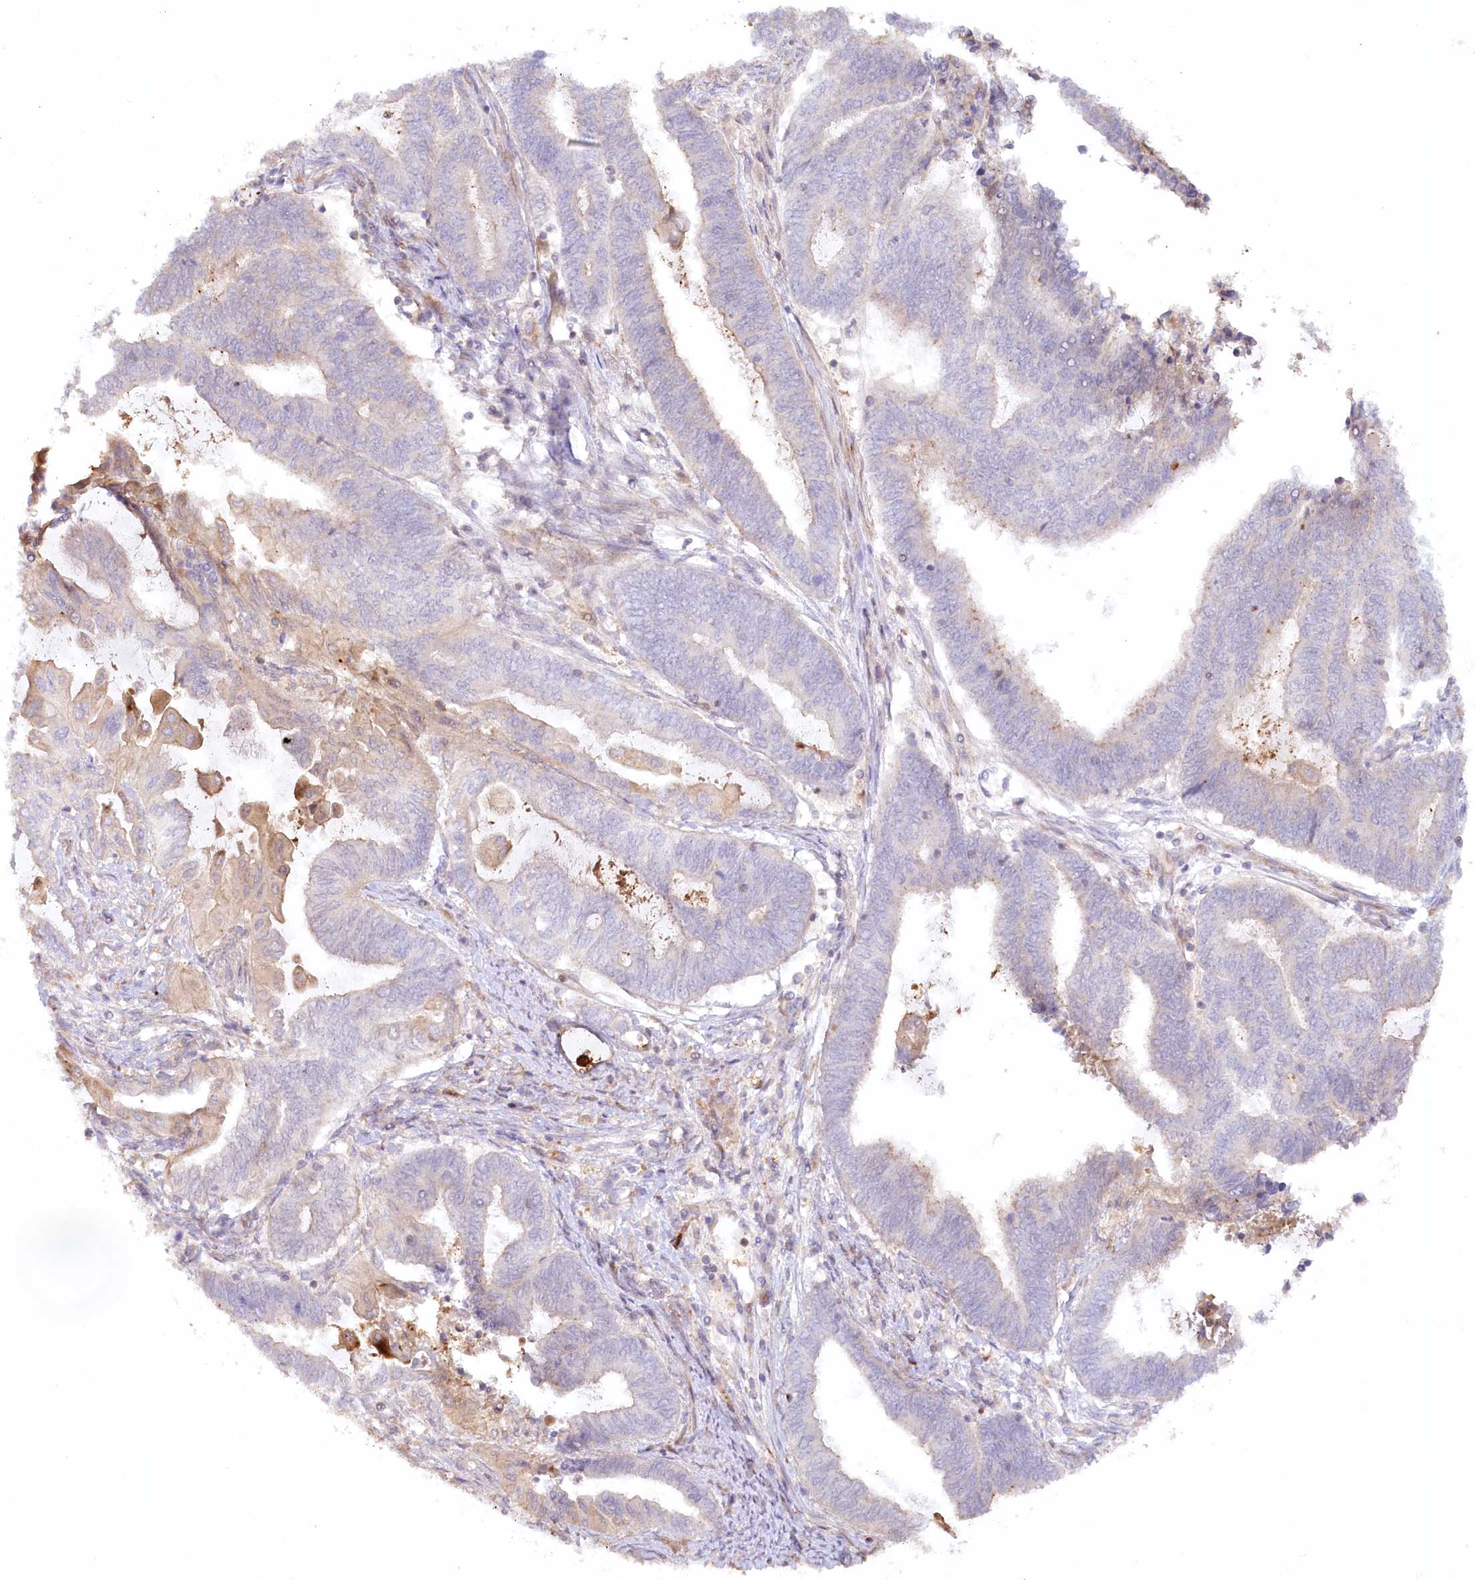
{"staining": {"intensity": "weak", "quantity": "<25%", "location": "cytoplasmic/membranous"}, "tissue": "endometrial cancer", "cell_type": "Tumor cells", "image_type": "cancer", "snomed": [{"axis": "morphology", "description": "Adenocarcinoma, NOS"}, {"axis": "topography", "description": "Uterus"}, {"axis": "topography", "description": "Endometrium"}], "caption": "Tumor cells are negative for brown protein staining in endometrial cancer.", "gene": "GBE1", "patient": {"sex": "female", "age": 70}}